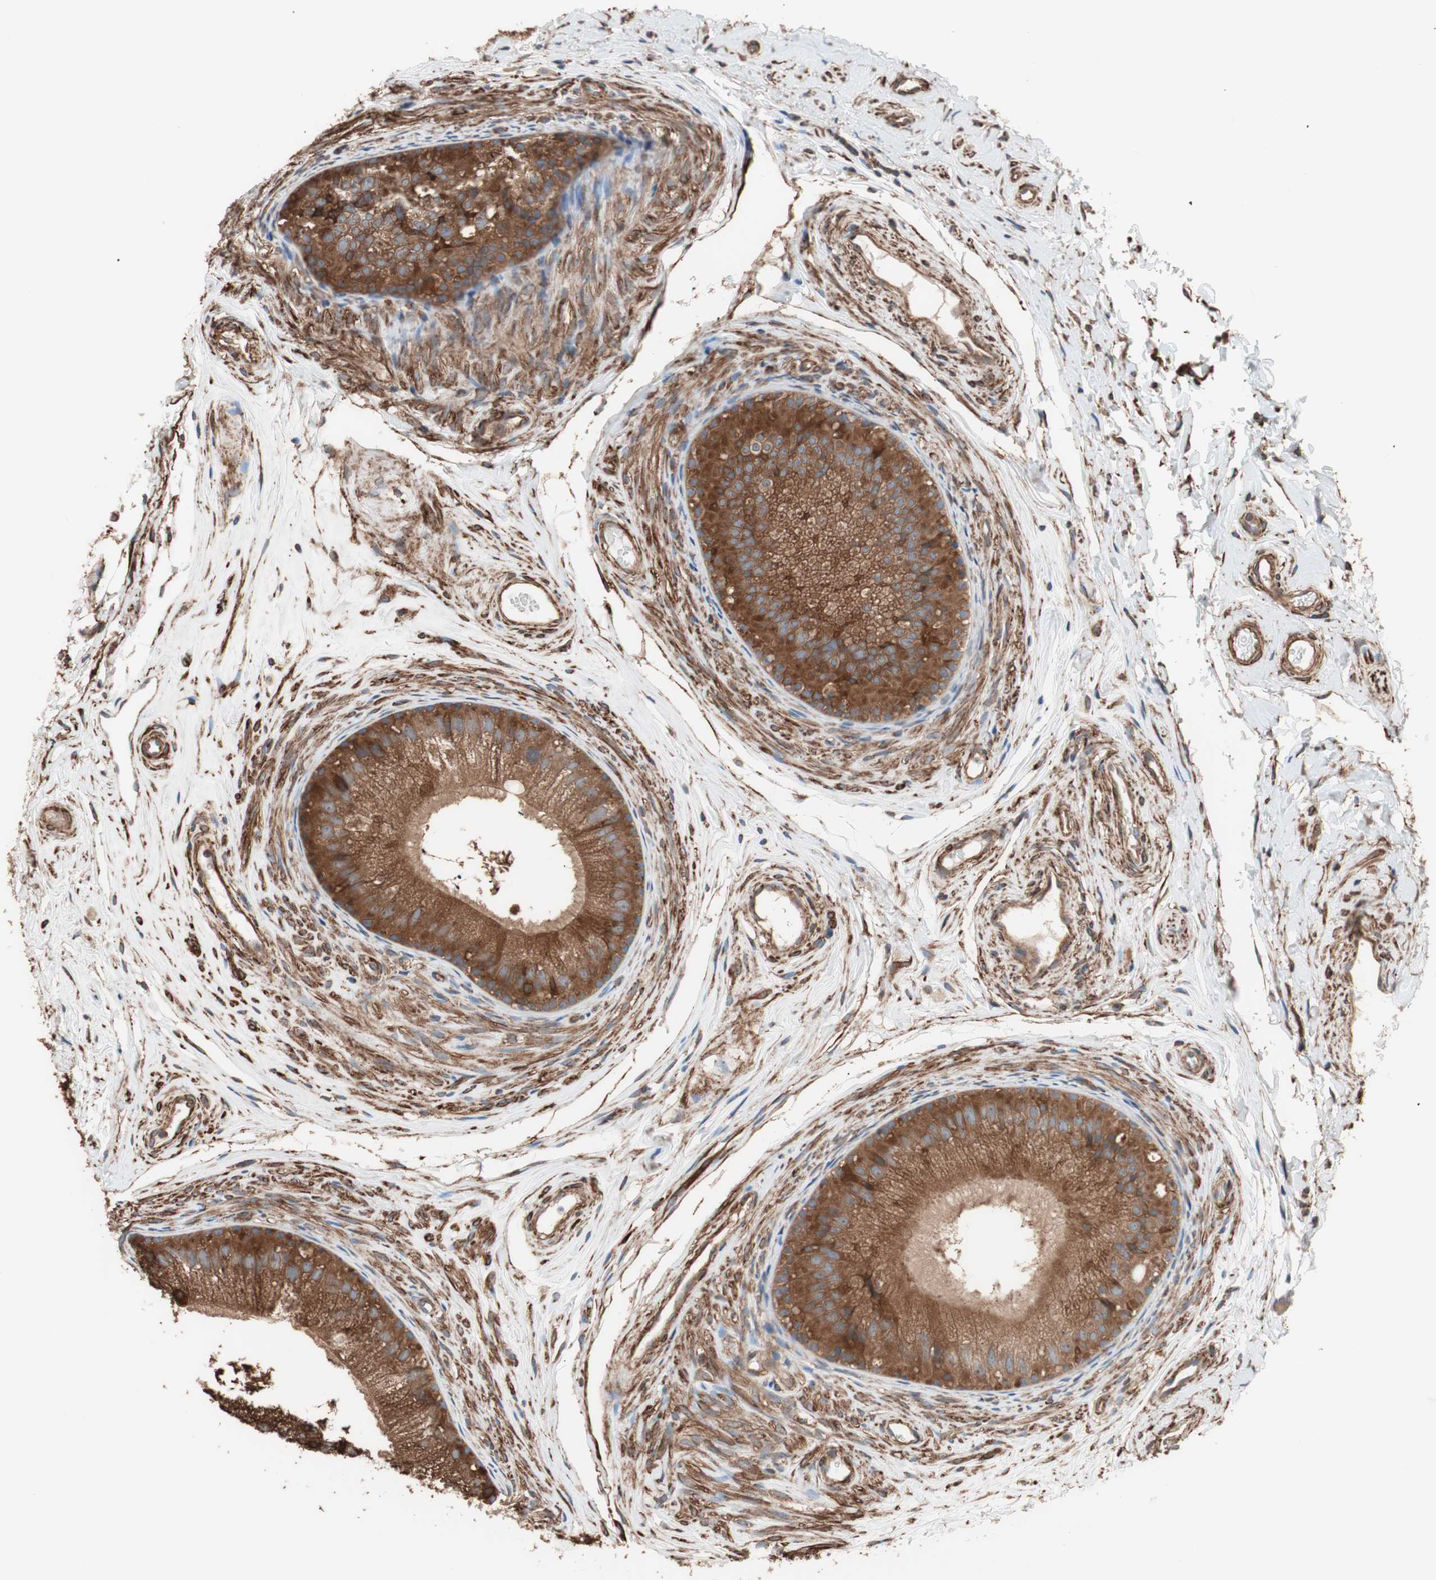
{"staining": {"intensity": "strong", "quantity": ">75%", "location": "cytoplasmic/membranous"}, "tissue": "epididymis", "cell_type": "Glandular cells", "image_type": "normal", "snomed": [{"axis": "morphology", "description": "Normal tissue, NOS"}, {"axis": "topography", "description": "Epididymis"}], "caption": "A high-resolution photomicrograph shows immunohistochemistry (IHC) staining of normal epididymis, which displays strong cytoplasmic/membranous positivity in approximately >75% of glandular cells. The staining was performed using DAB (3,3'-diaminobenzidine), with brown indicating positive protein expression. Nuclei are stained blue with hematoxylin.", "gene": "GPSM2", "patient": {"sex": "male", "age": 56}}